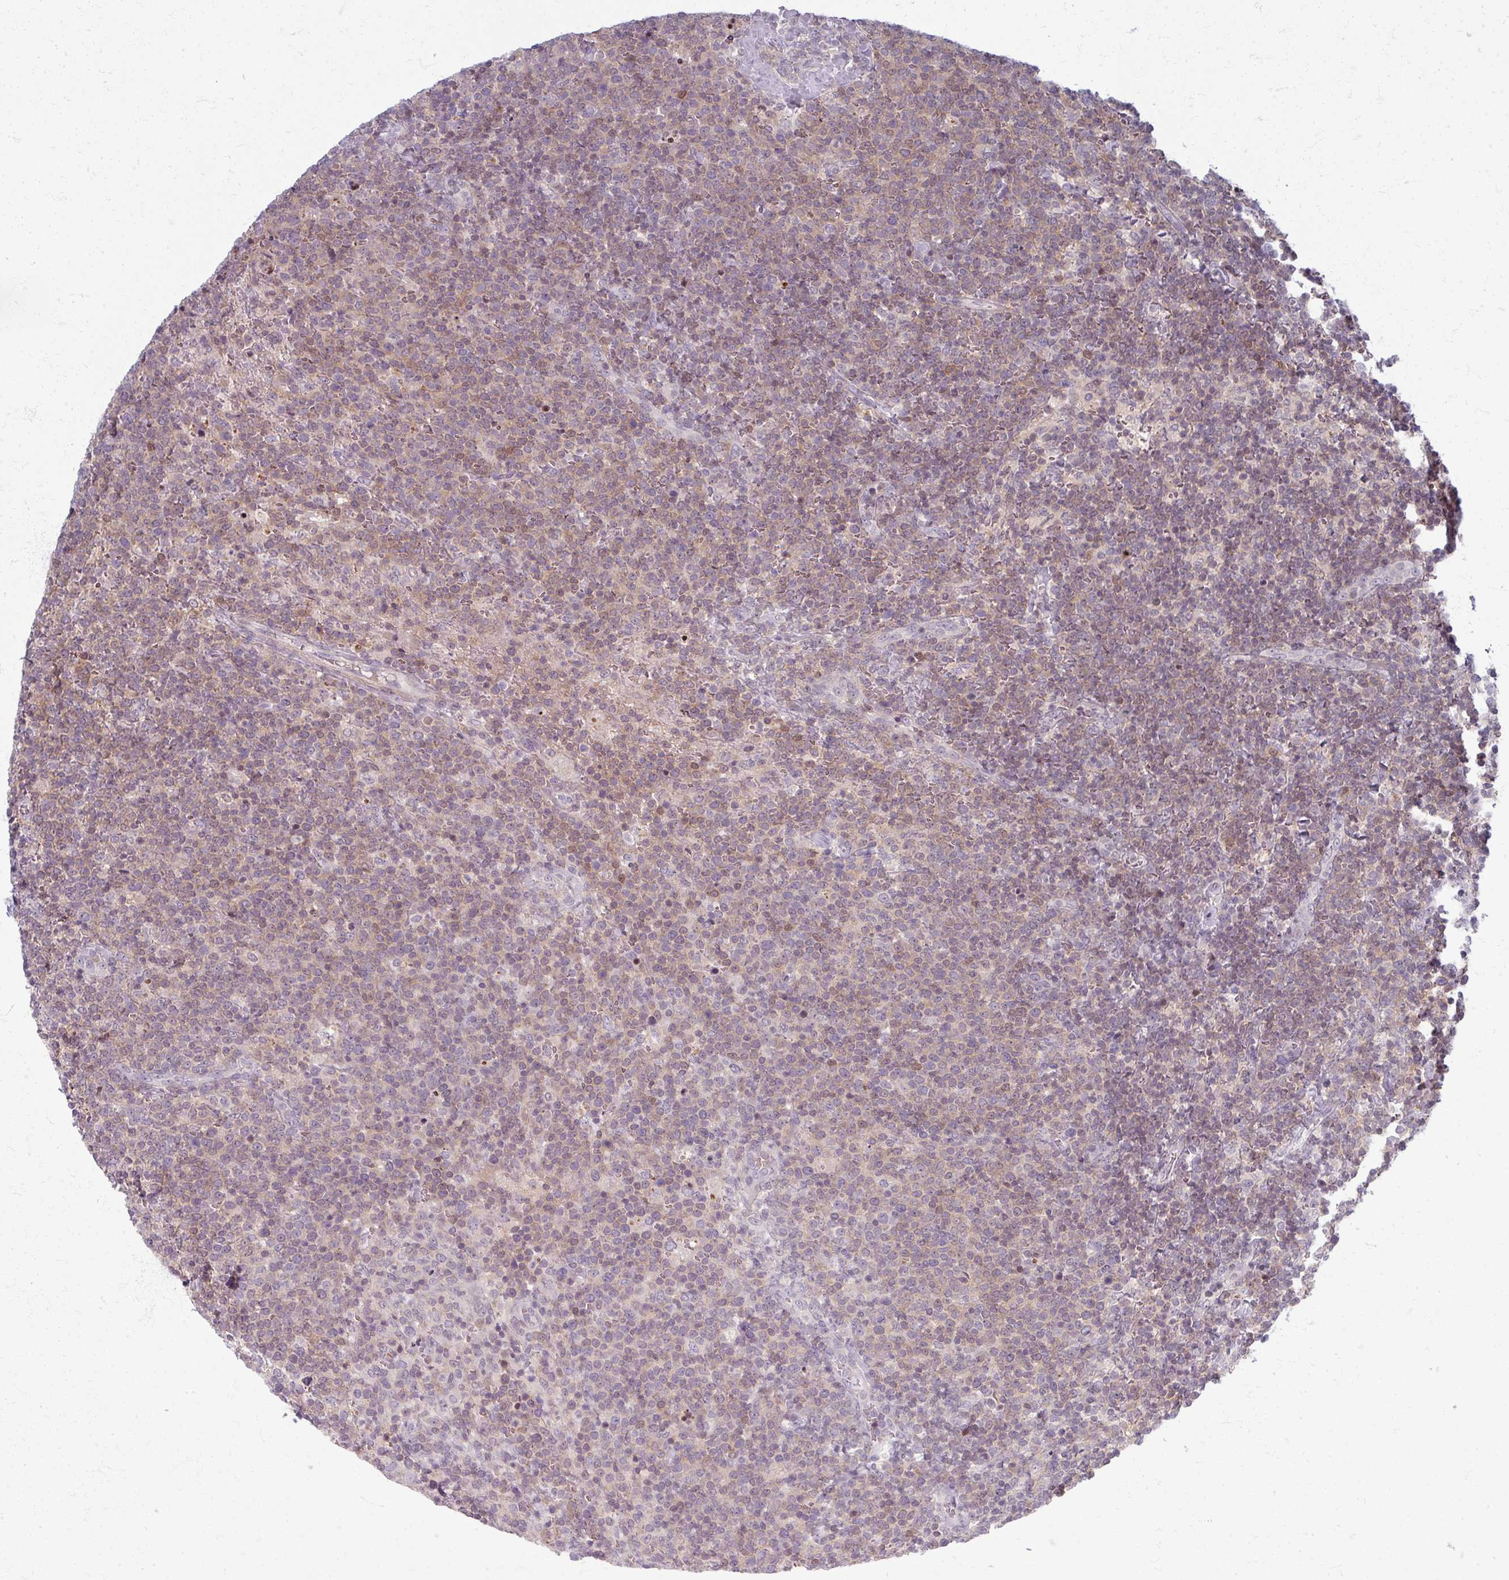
{"staining": {"intensity": "weak", "quantity": "25%-75%", "location": "cytoplasmic/membranous"}, "tissue": "lymphoma", "cell_type": "Tumor cells", "image_type": "cancer", "snomed": [{"axis": "morphology", "description": "Malignant lymphoma, non-Hodgkin's type, High grade"}, {"axis": "topography", "description": "Lymph node"}], "caption": "Immunohistochemical staining of human high-grade malignant lymphoma, non-Hodgkin's type displays weak cytoplasmic/membranous protein positivity in about 25%-75% of tumor cells.", "gene": "TTLL7", "patient": {"sex": "male", "age": 61}}